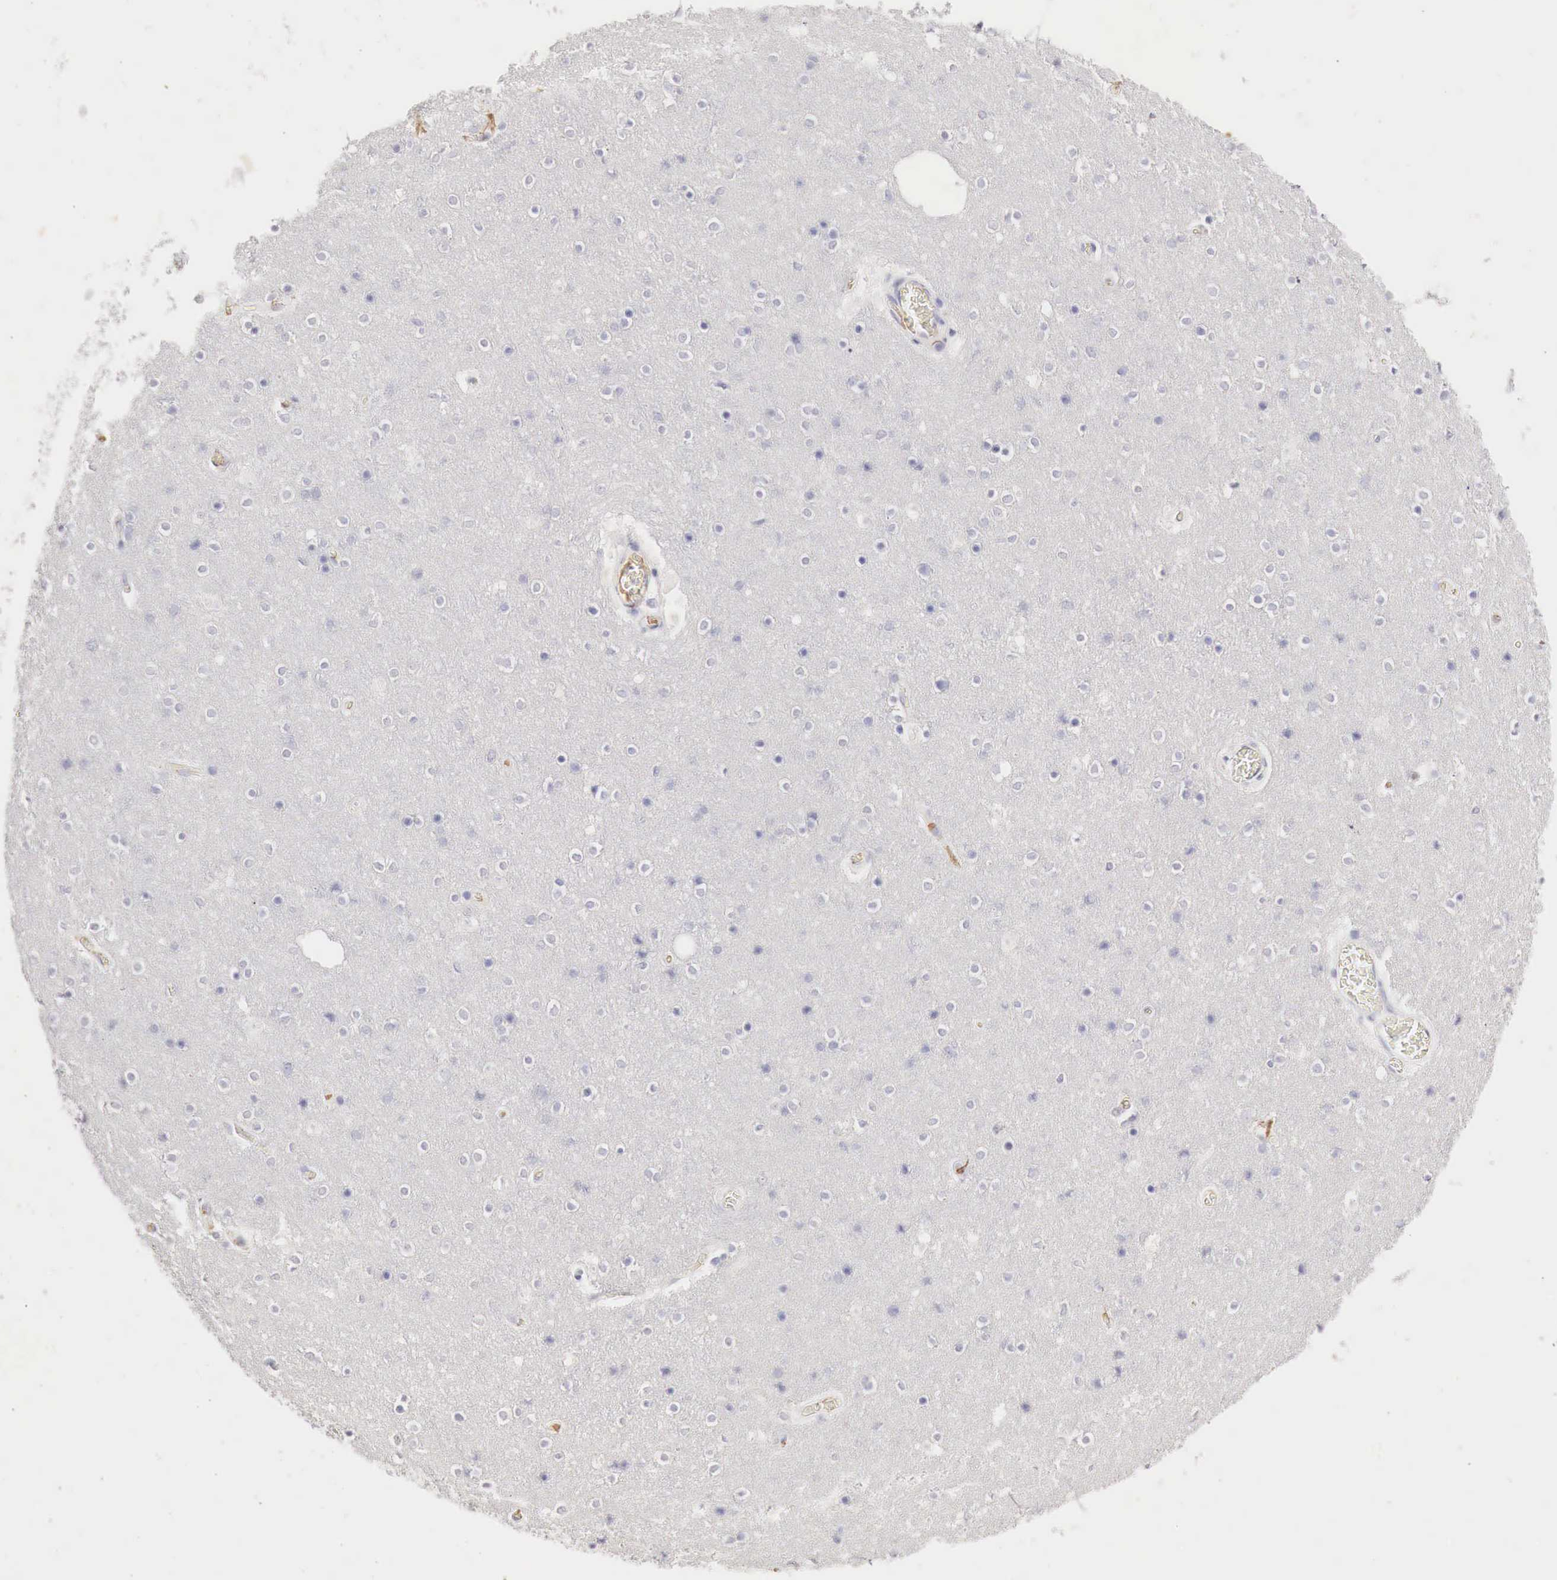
{"staining": {"intensity": "moderate", "quantity": "<25%", "location": "cytoplasmic/membranous"}, "tissue": "cerebral cortex", "cell_type": "Endothelial cells", "image_type": "normal", "snomed": [{"axis": "morphology", "description": "Normal tissue, NOS"}, {"axis": "topography", "description": "Cerebral cortex"}], "caption": "The image exhibits a brown stain indicating the presence of a protein in the cytoplasmic/membranous of endothelial cells in cerebral cortex. (DAB = brown stain, brightfield microscopy at high magnification).", "gene": "OTC", "patient": {"sex": "female", "age": 54}}